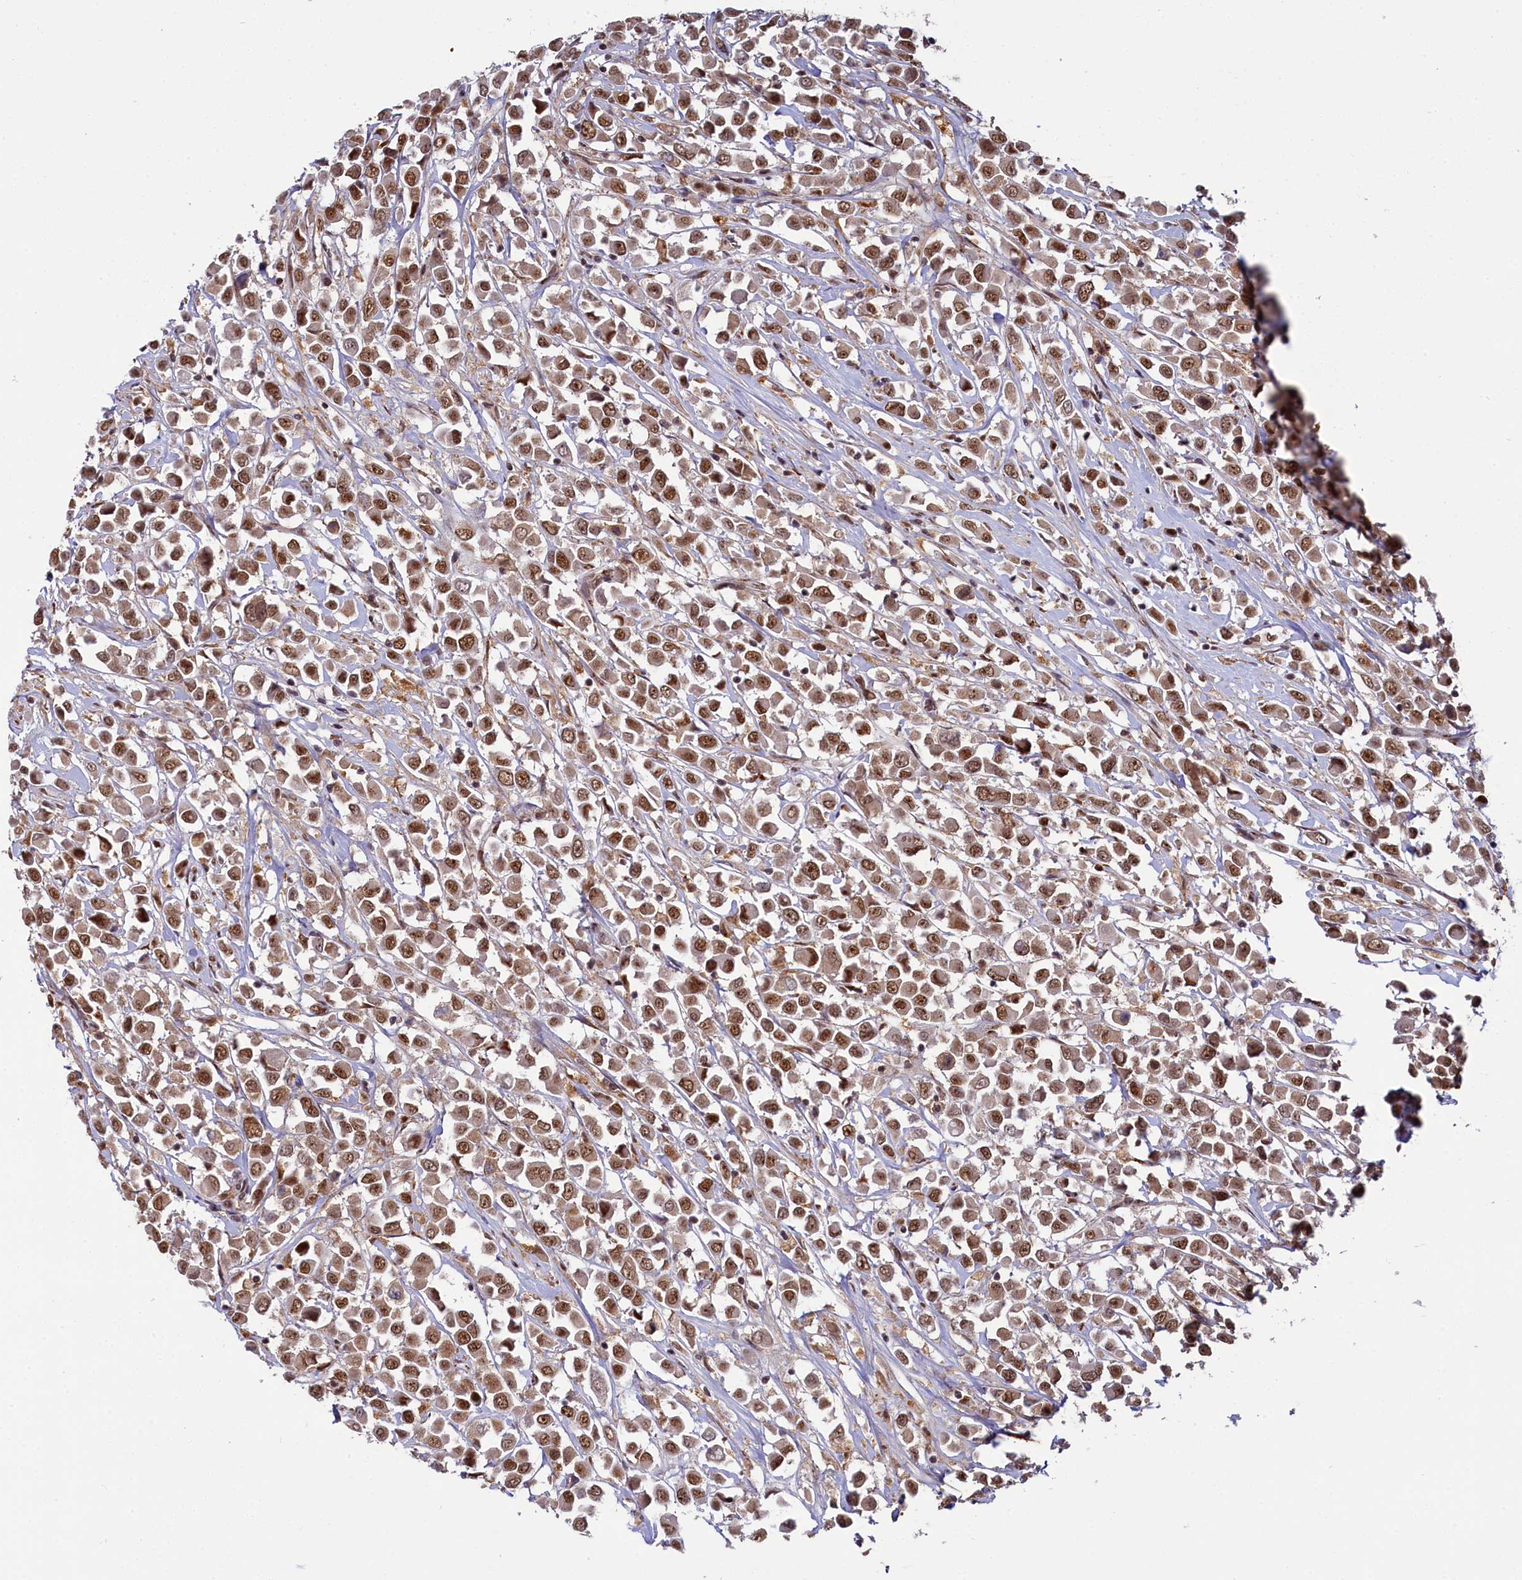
{"staining": {"intensity": "moderate", "quantity": ">75%", "location": "nuclear"}, "tissue": "breast cancer", "cell_type": "Tumor cells", "image_type": "cancer", "snomed": [{"axis": "morphology", "description": "Duct carcinoma"}, {"axis": "topography", "description": "Breast"}], "caption": "There is medium levels of moderate nuclear staining in tumor cells of breast cancer (infiltrating ductal carcinoma), as demonstrated by immunohistochemical staining (brown color).", "gene": "PPHLN1", "patient": {"sex": "female", "age": 61}}